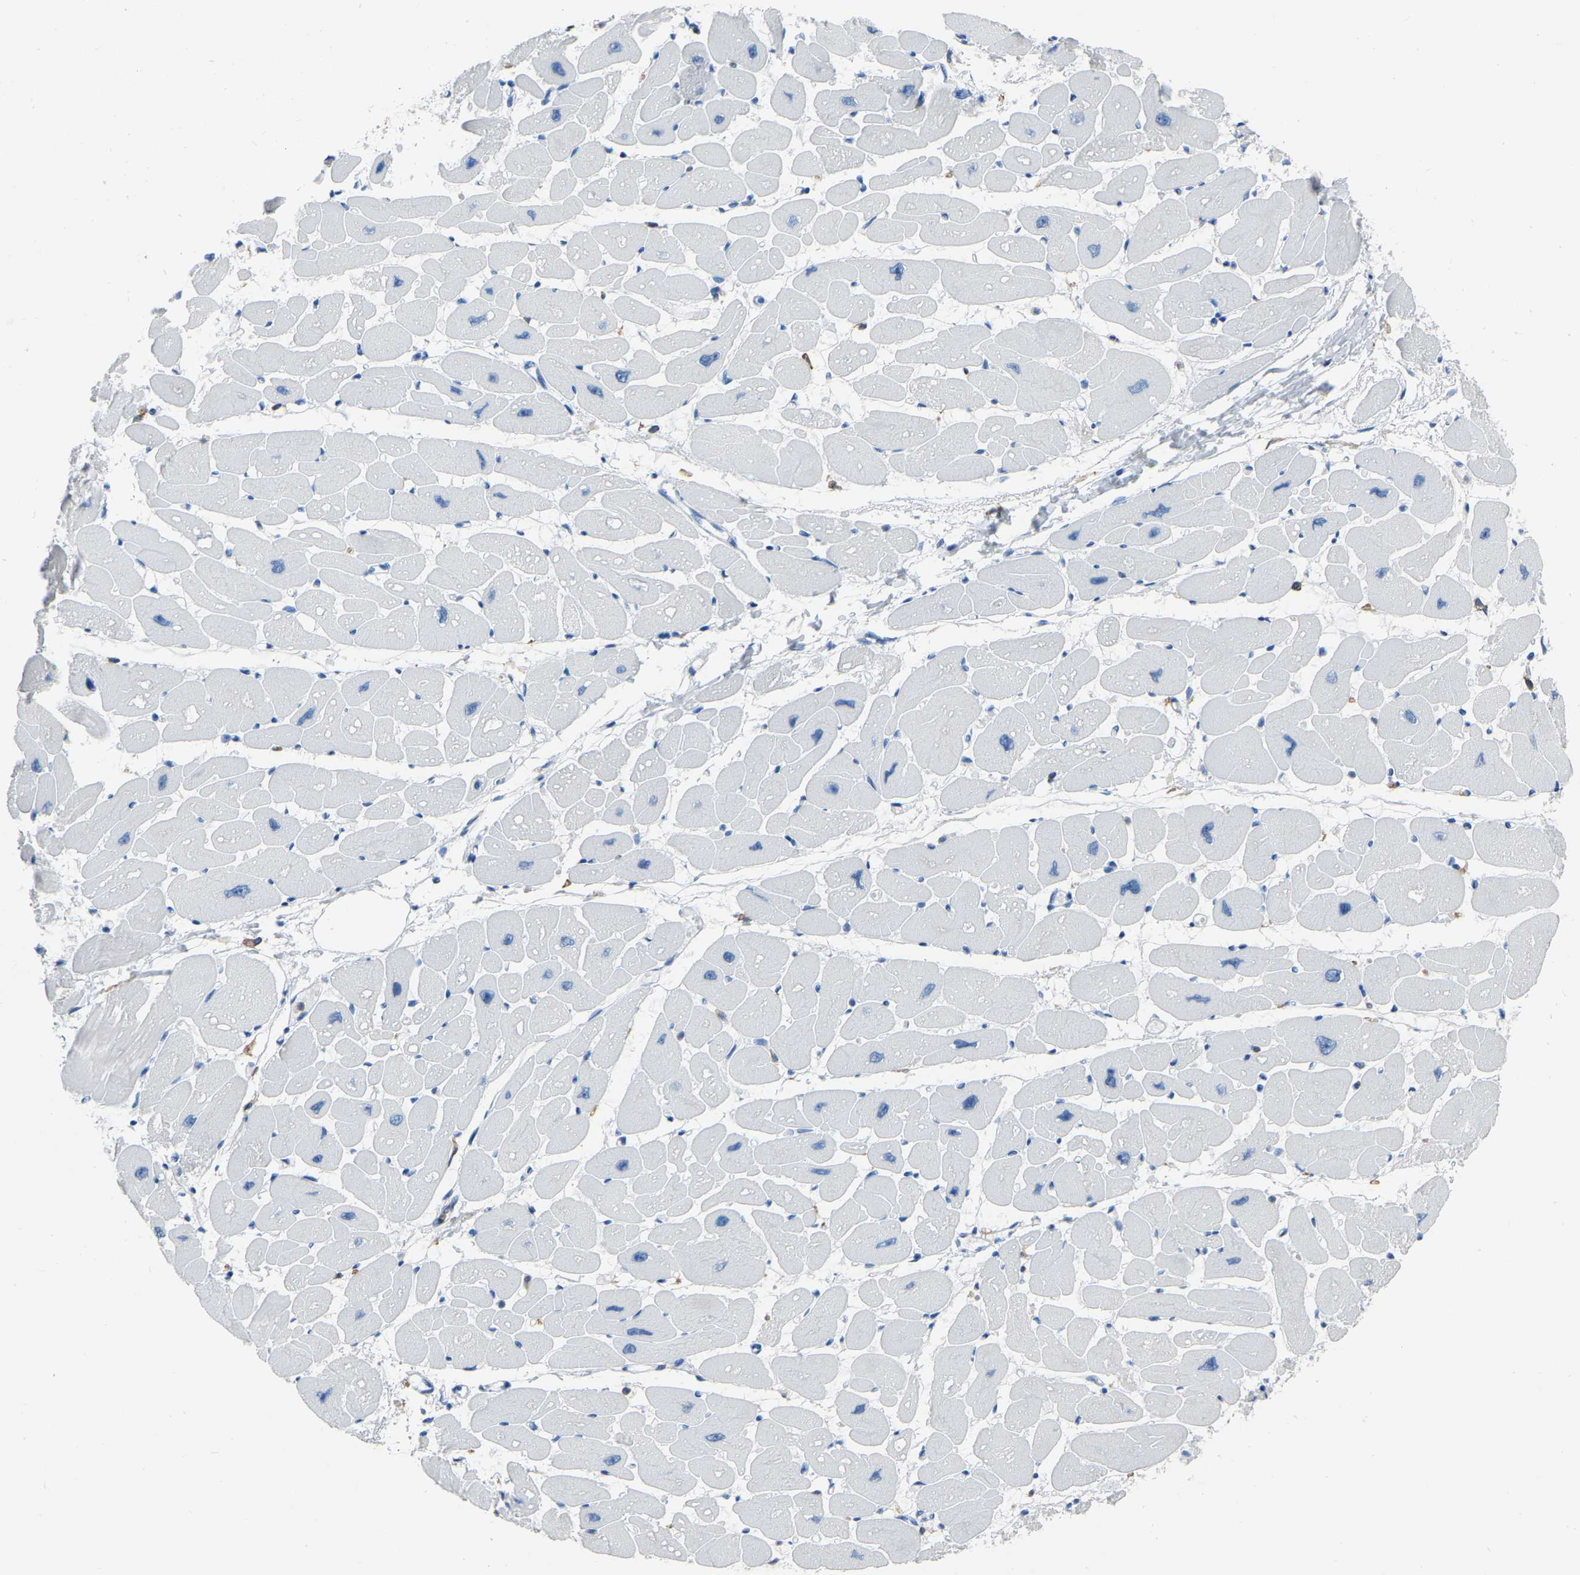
{"staining": {"intensity": "negative", "quantity": "none", "location": "none"}, "tissue": "heart muscle", "cell_type": "Cardiomyocytes", "image_type": "normal", "snomed": [{"axis": "morphology", "description": "Normal tissue, NOS"}, {"axis": "topography", "description": "Heart"}], "caption": "Immunohistochemistry histopathology image of unremarkable heart muscle: human heart muscle stained with DAB demonstrates no significant protein staining in cardiomyocytes.", "gene": "ARHGAP45", "patient": {"sex": "female", "age": 54}}